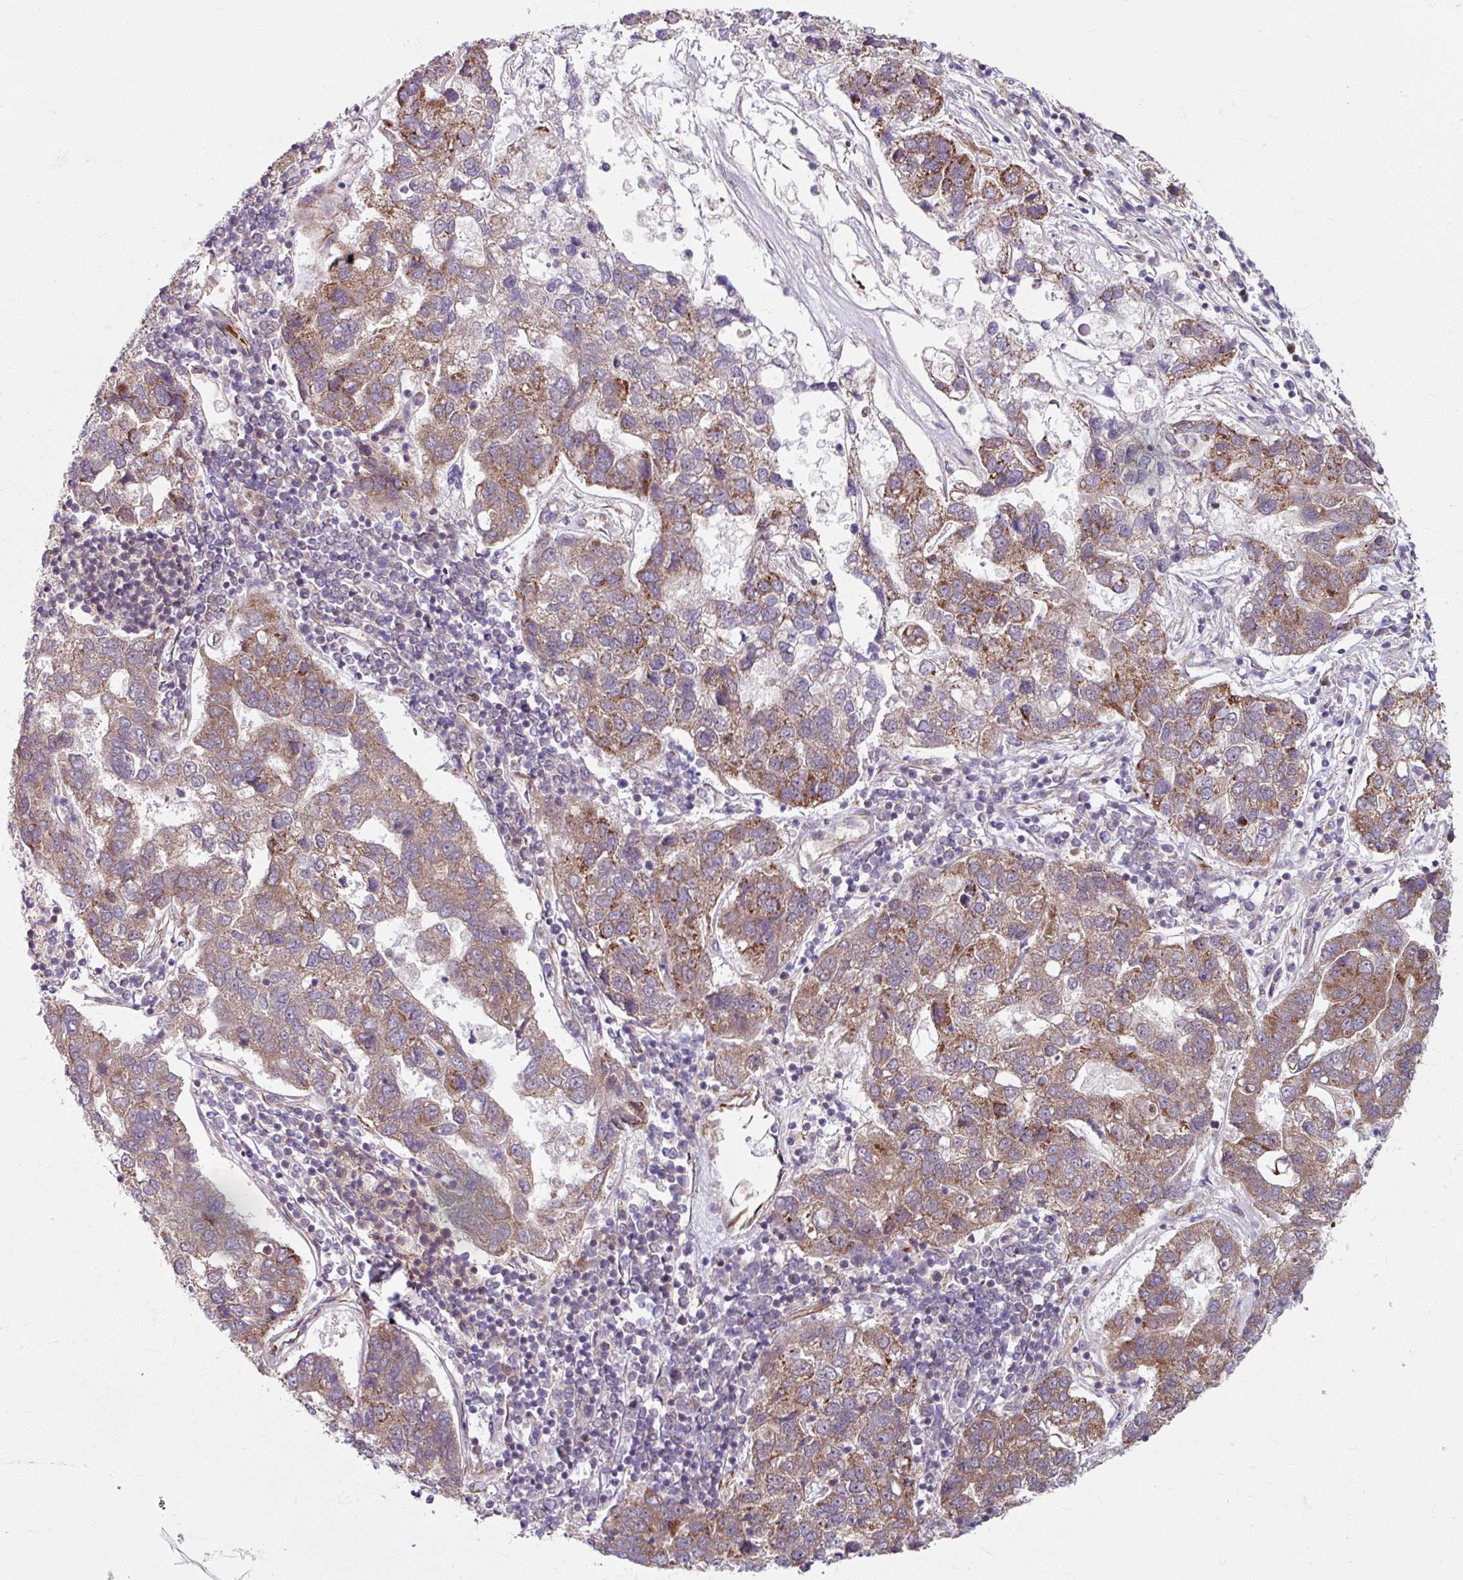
{"staining": {"intensity": "moderate", "quantity": "25%-75%", "location": "cytoplasmic/membranous"}, "tissue": "pancreatic cancer", "cell_type": "Tumor cells", "image_type": "cancer", "snomed": [{"axis": "morphology", "description": "Adenocarcinoma, NOS"}, {"axis": "topography", "description": "Pancreas"}], "caption": "Moderate cytoplasmic/membranous positivity is present in approximately 25%-75% of tumor cells in pancreatic cancer. The staining is performed using DAB (3,3'-diaminobenzidine) brown chromogen to label protein expression. The nuclei are counter-stained blue using hematoxylin.", "gene": "DAAM2", "patient": {"sex": "female", "age": 61}}